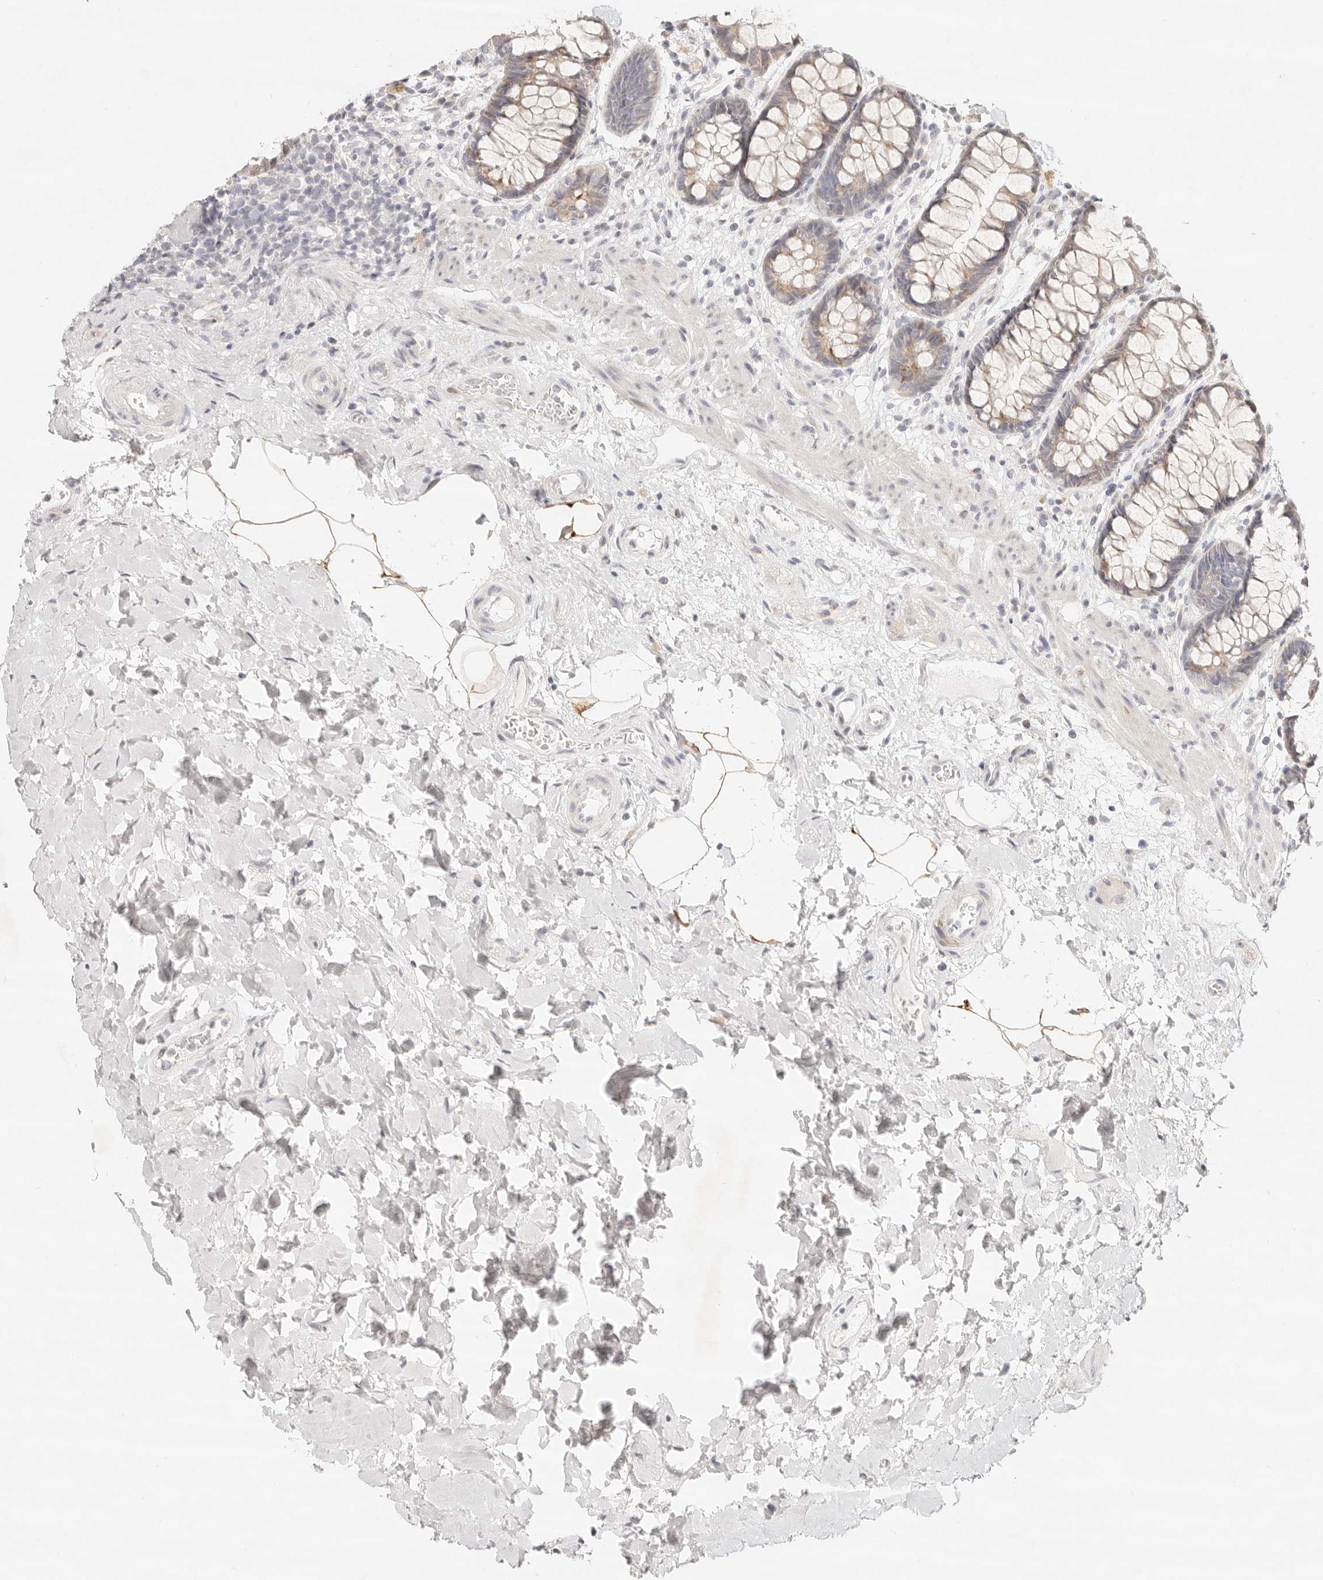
{"staining": {"intensity": "weak", "quantity": ">75%", "location": "cytoplasmic/membranous"}, "tissue": "rectum", "cell_type": "Glandular cells", "image_type": "normal", "snomed": [{"axis": "morphology", "description": "Normal tissue, NOS"}, {"axis": "topography", "description": "Rectum"}], "caption": "IHC micrograph of unremarkable rectum: human rectum stained using immunohistochemistry (IHC) displays low levels of weak protein expression localized specifically in the cytoplasmic/membranous of glandular cells, appearing as a cytoplasmic/membranous brown color.", "gene": "GPR156", "patient": {"sex": "male", "age": 64}}